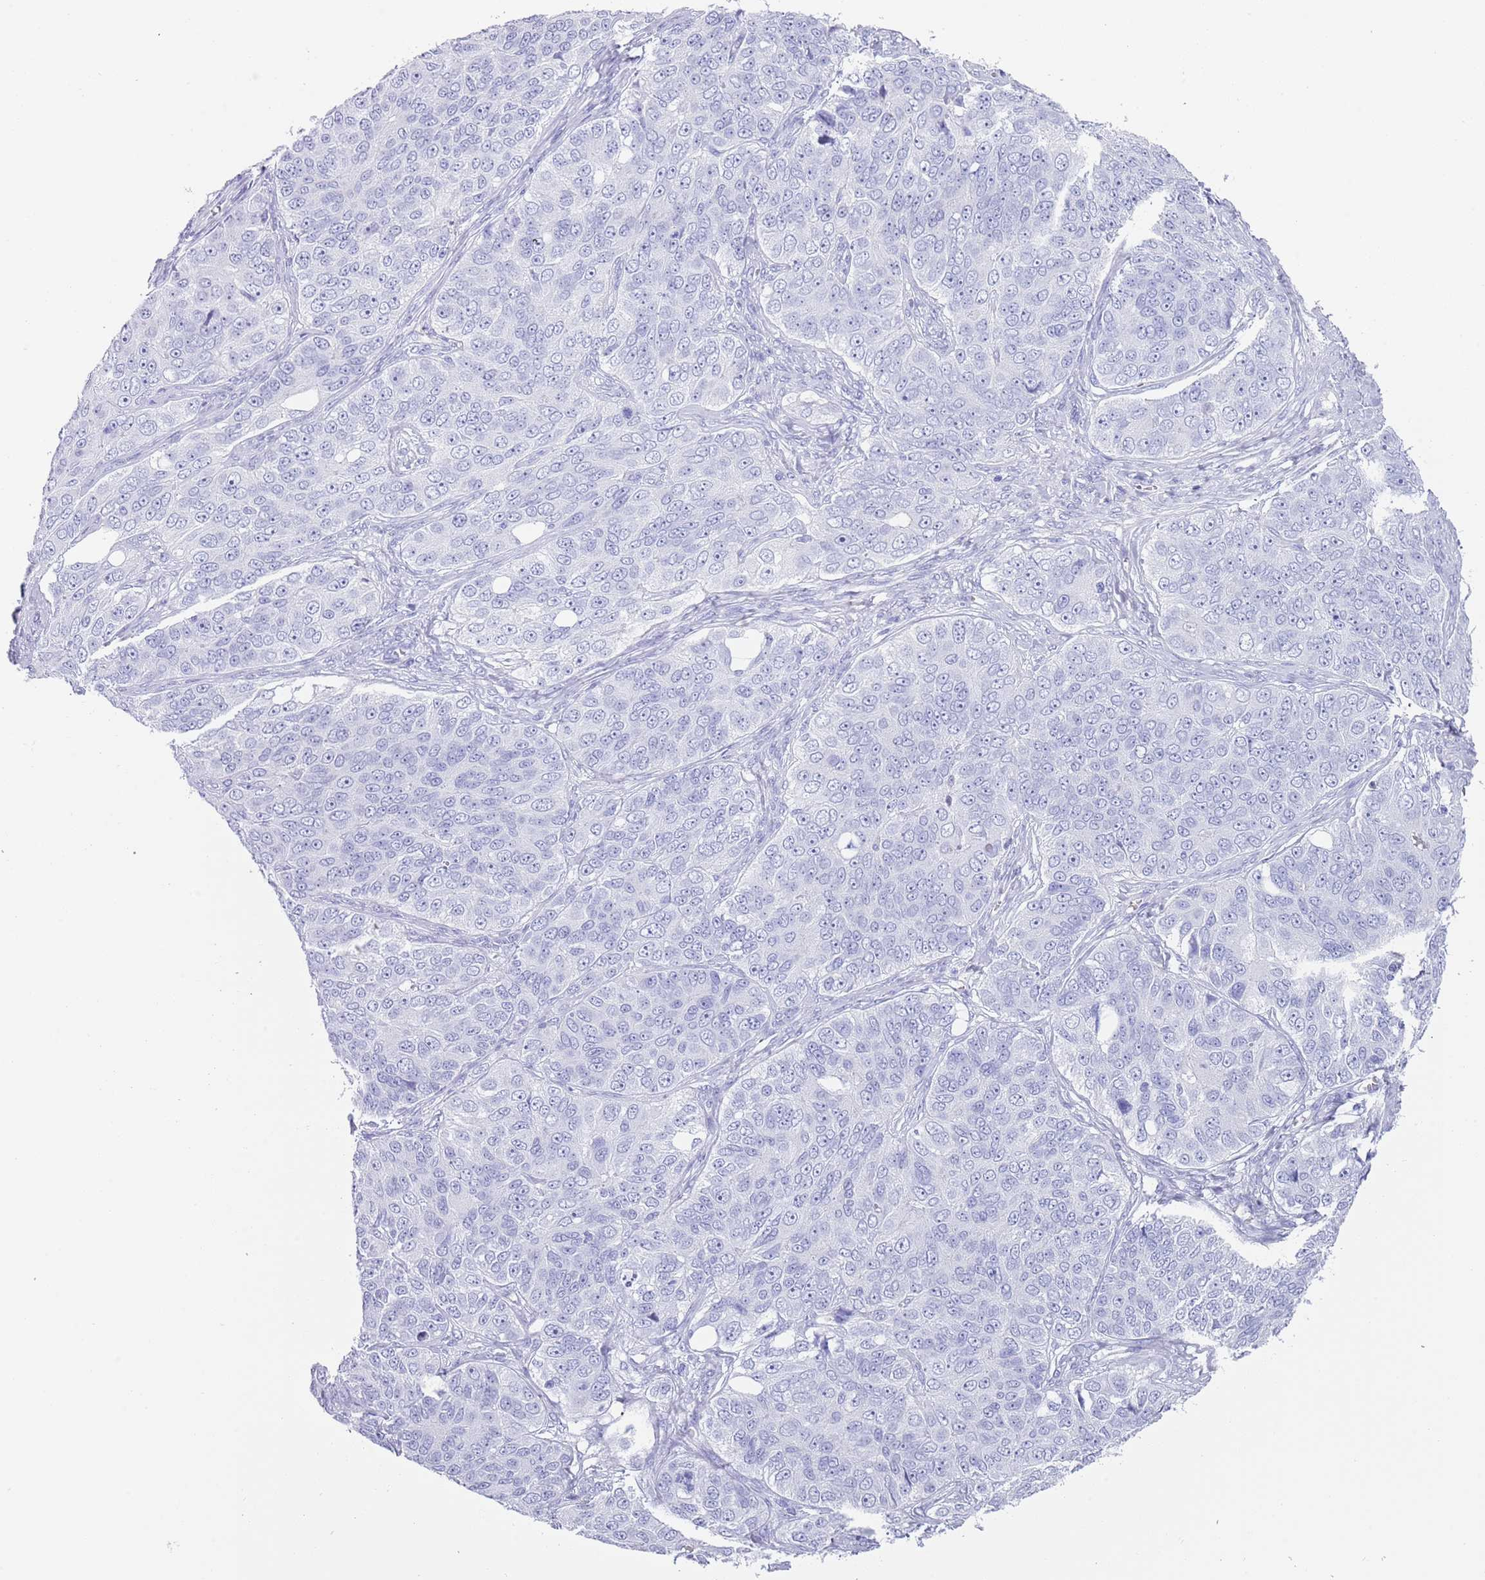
{"staining": {"intensity": "negative", "quantity": "none", "location": "none"}, "tissue": "ovarian cancer", "cell_type": "Tumor cells", "image_type": "cancer", "snomed": [{"axis": "morphology", "description": "Carcinoma, endometroid"}, {"axis": "topography", "description": "Ovary"}], "caption": "Tumor cells are negative for brown protein staining in ovarian endometroid carcinoma. The staining was performed using DAB (3,3'-diaminobenzidine) to visualize the protein expression in brown, while the nuclei were stained in blue with hematoxylin (Magnification: 20x).", "gene": "MYADML2", "patient": {"sex": "female", "age": 51}}